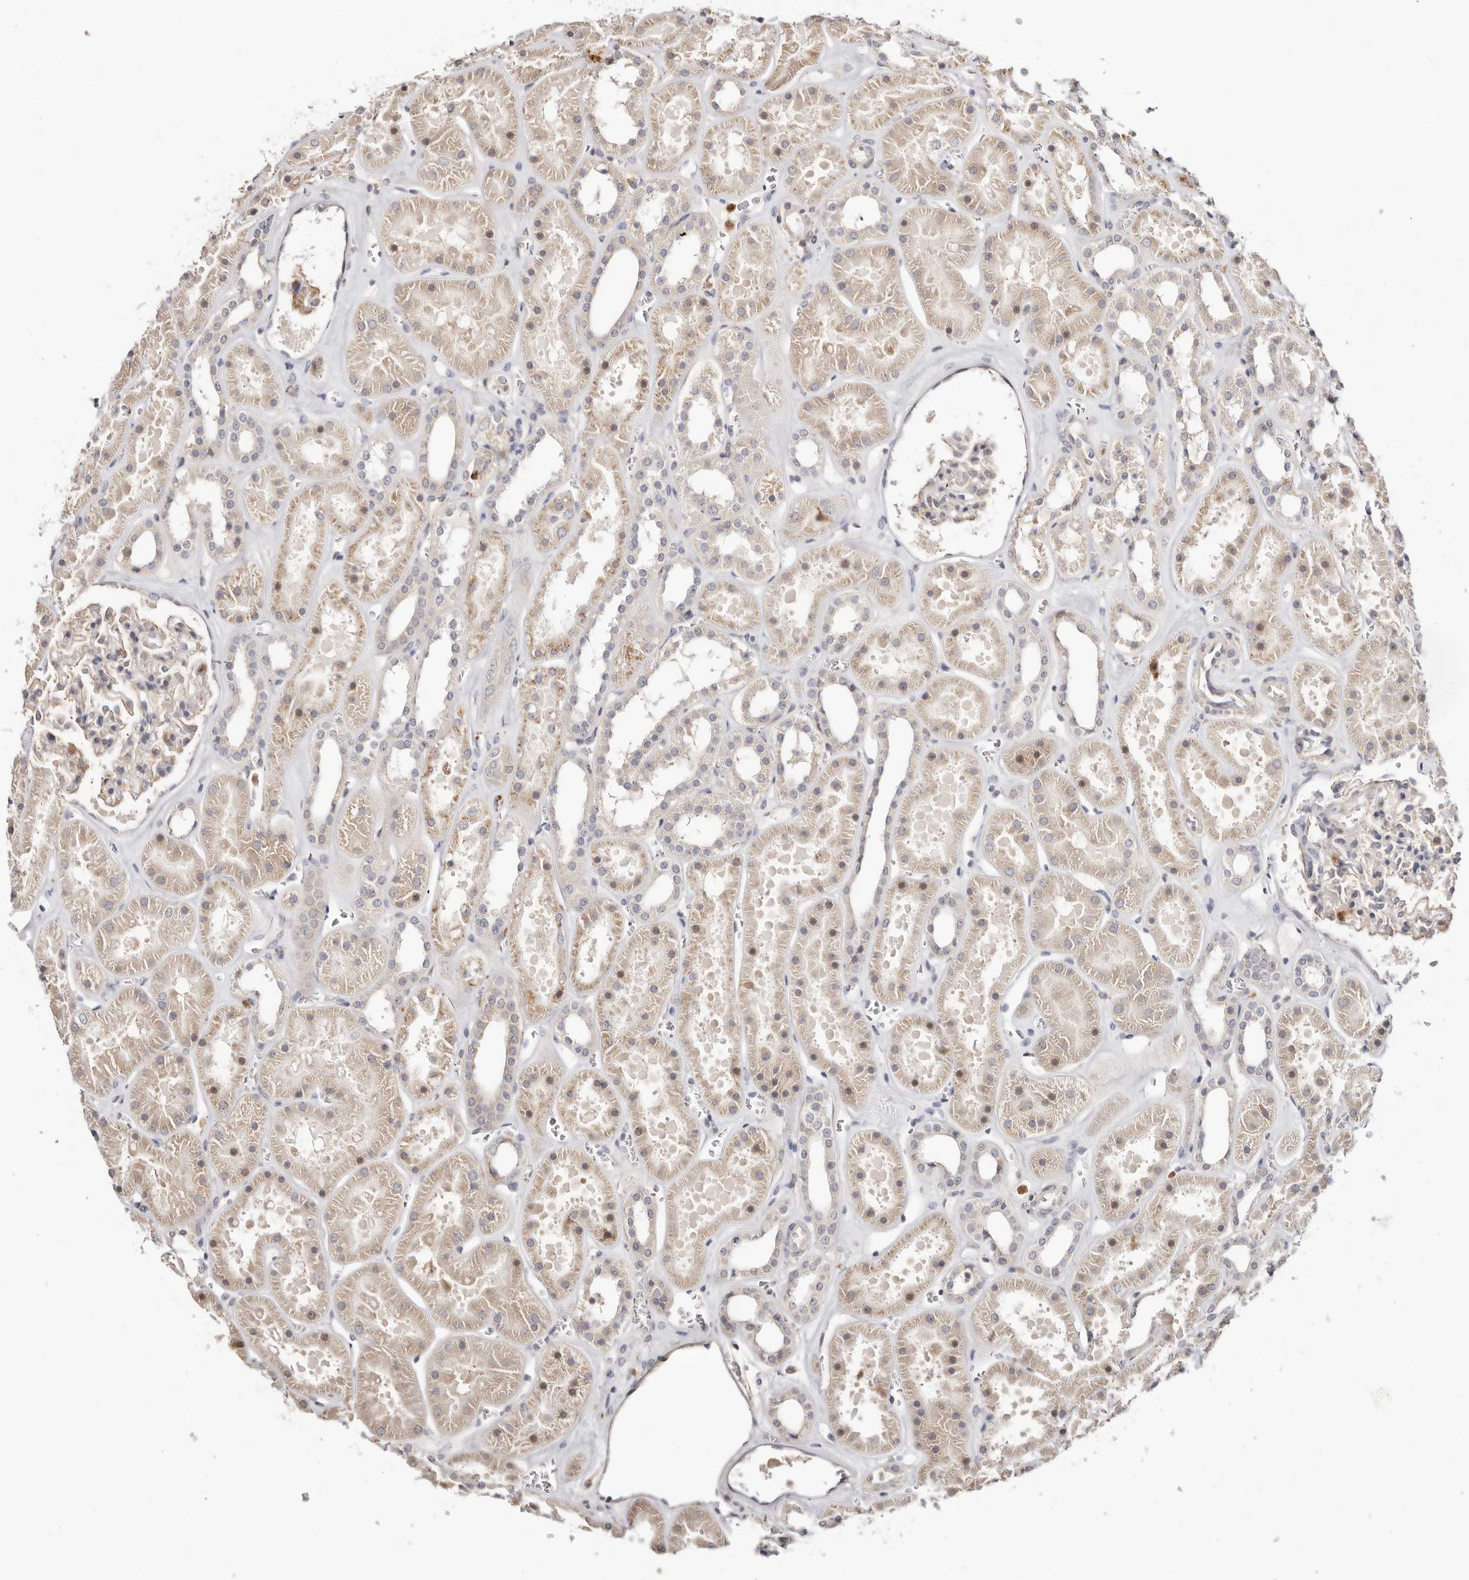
{"staining": {"intensity": "weak", "quantity": "<25%", "location": "cytoplasmic/membranous"}, "tissue": "kidney", "cell_type": "Cells in glomeruli", "image_type": "normal", "snomed": [{"axis": "morphology", "description": "Normal tissue, NOS"}, {"axis": "topography", "description": "Kidney"}], "caption": "A high-resolution micrograph shows immunohistochemistry (IHC) staining of benign kidney, which demonstrates no significant expression in cells in glomeruli. Brightfield microscopy of immunohistochemistry stained with DAB (brown) and hematoxylin (blue), captured at high magnification.", "gene": "BCL2L15", "patient": {"sex": "female", "age": 41}}